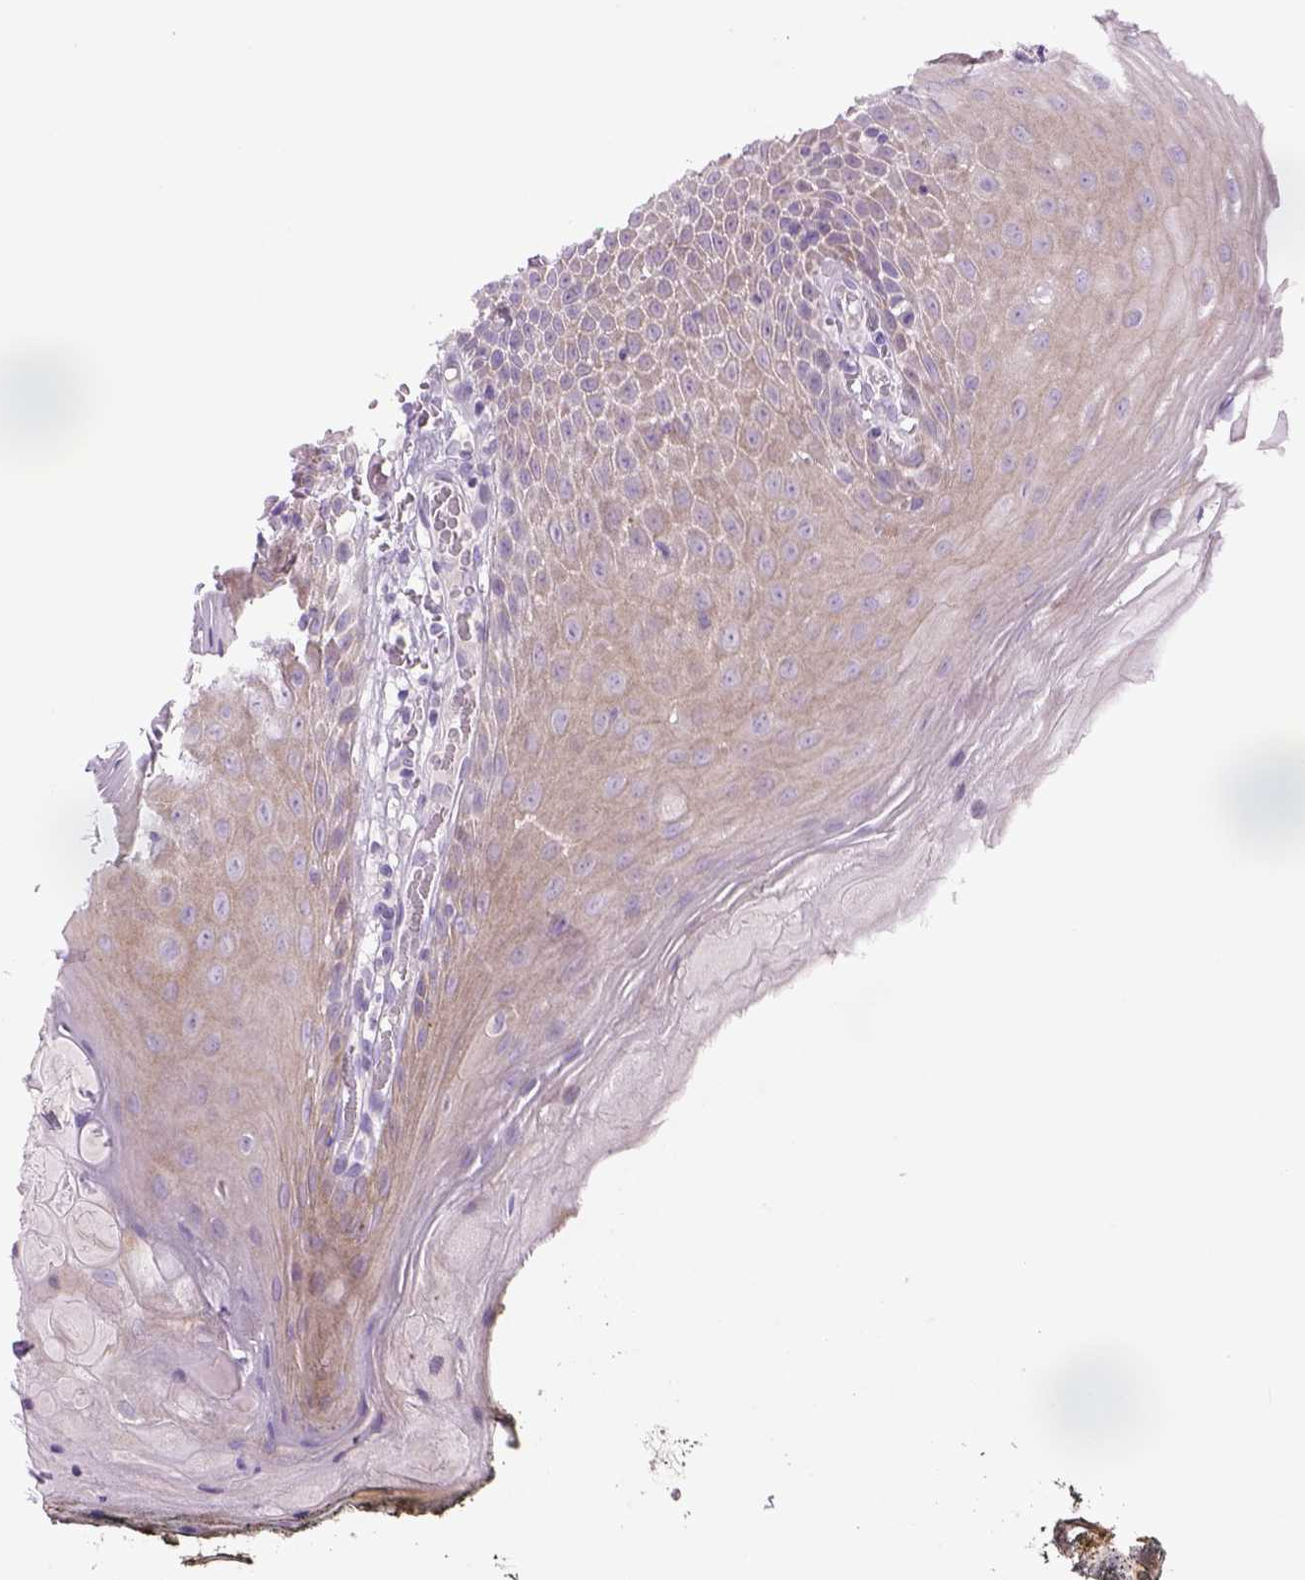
{"staining": {"intensity": "weak", "quantity": "25%-75%", "location": "cytoplasmic/membranous"}, "tissue": "oral mucosa", "cell_type": "Squamous epithelial cells", "image_type": "normal", "snomed": [{"axis": "morphology", "description": "Normal tissue, NOS"}, {"axis": "topography", "description": "Oral tissue"}], "caption": "Weak cytoplasmic/membranous expression is appreciated in about 25%-75% of squamous epithelial cells in benign oral mucosa.", "gene": "ADGRV1", "patient": {"sex": "male", "age": 9}}